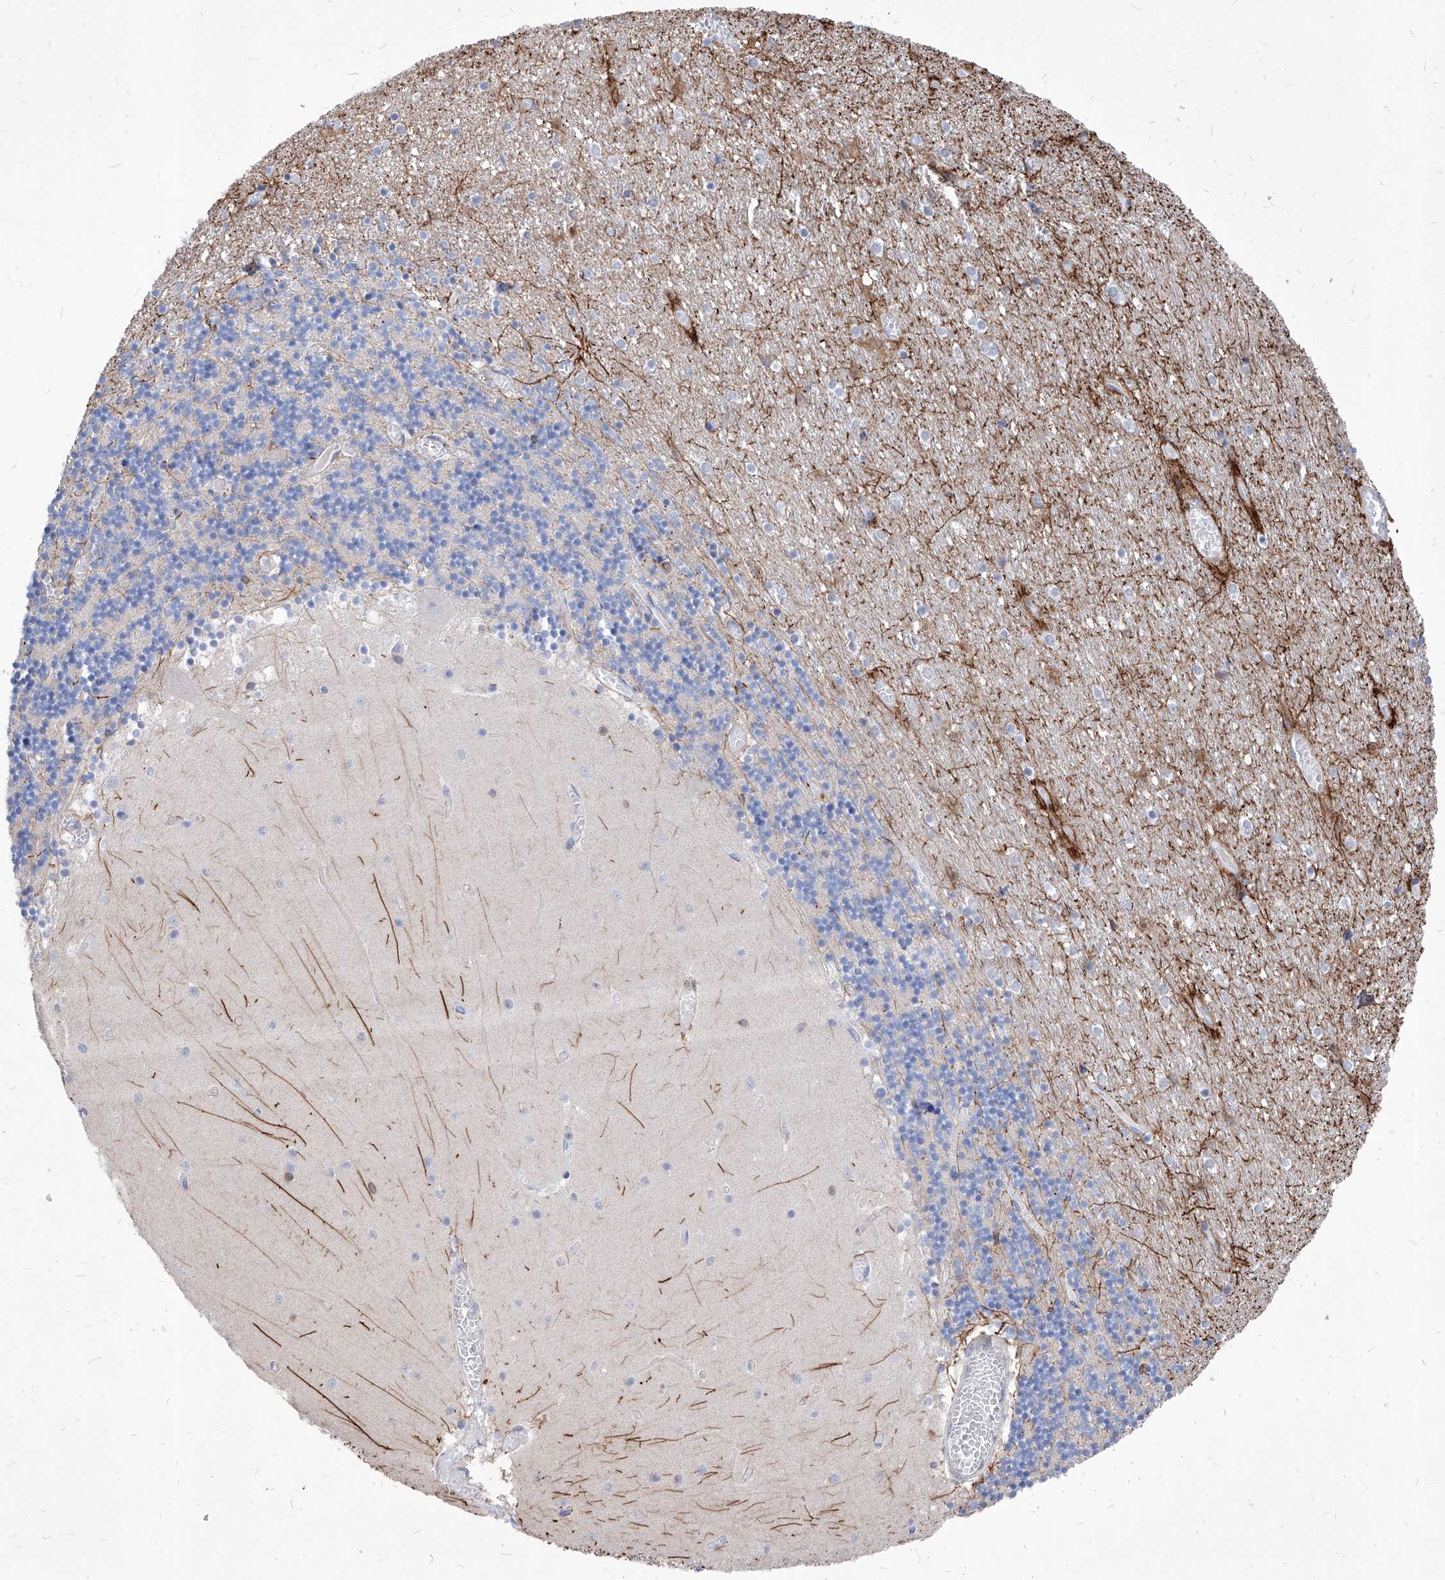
{"staining": {"intensity": "negative", "quantity": "none", "location": "none"}, "tissue": "cerebellum", "cell_type": "Cells in granular layer", "image_type": "normal", "snomed": [{"axis": "morphology", "description": "Normal tissue, NOS"}, {"axis": "topography", "description": "Cerebellum"}], "caption": "The histopathology image reveals no significant expression in cells in granular layer of cerebellum. (Brightfield microscopy of DAB (3,3'-diaminobenzidine) IHC at high magnification).", "gene": "UBOX5", "patient": {"sex": "female", "age": 28}}